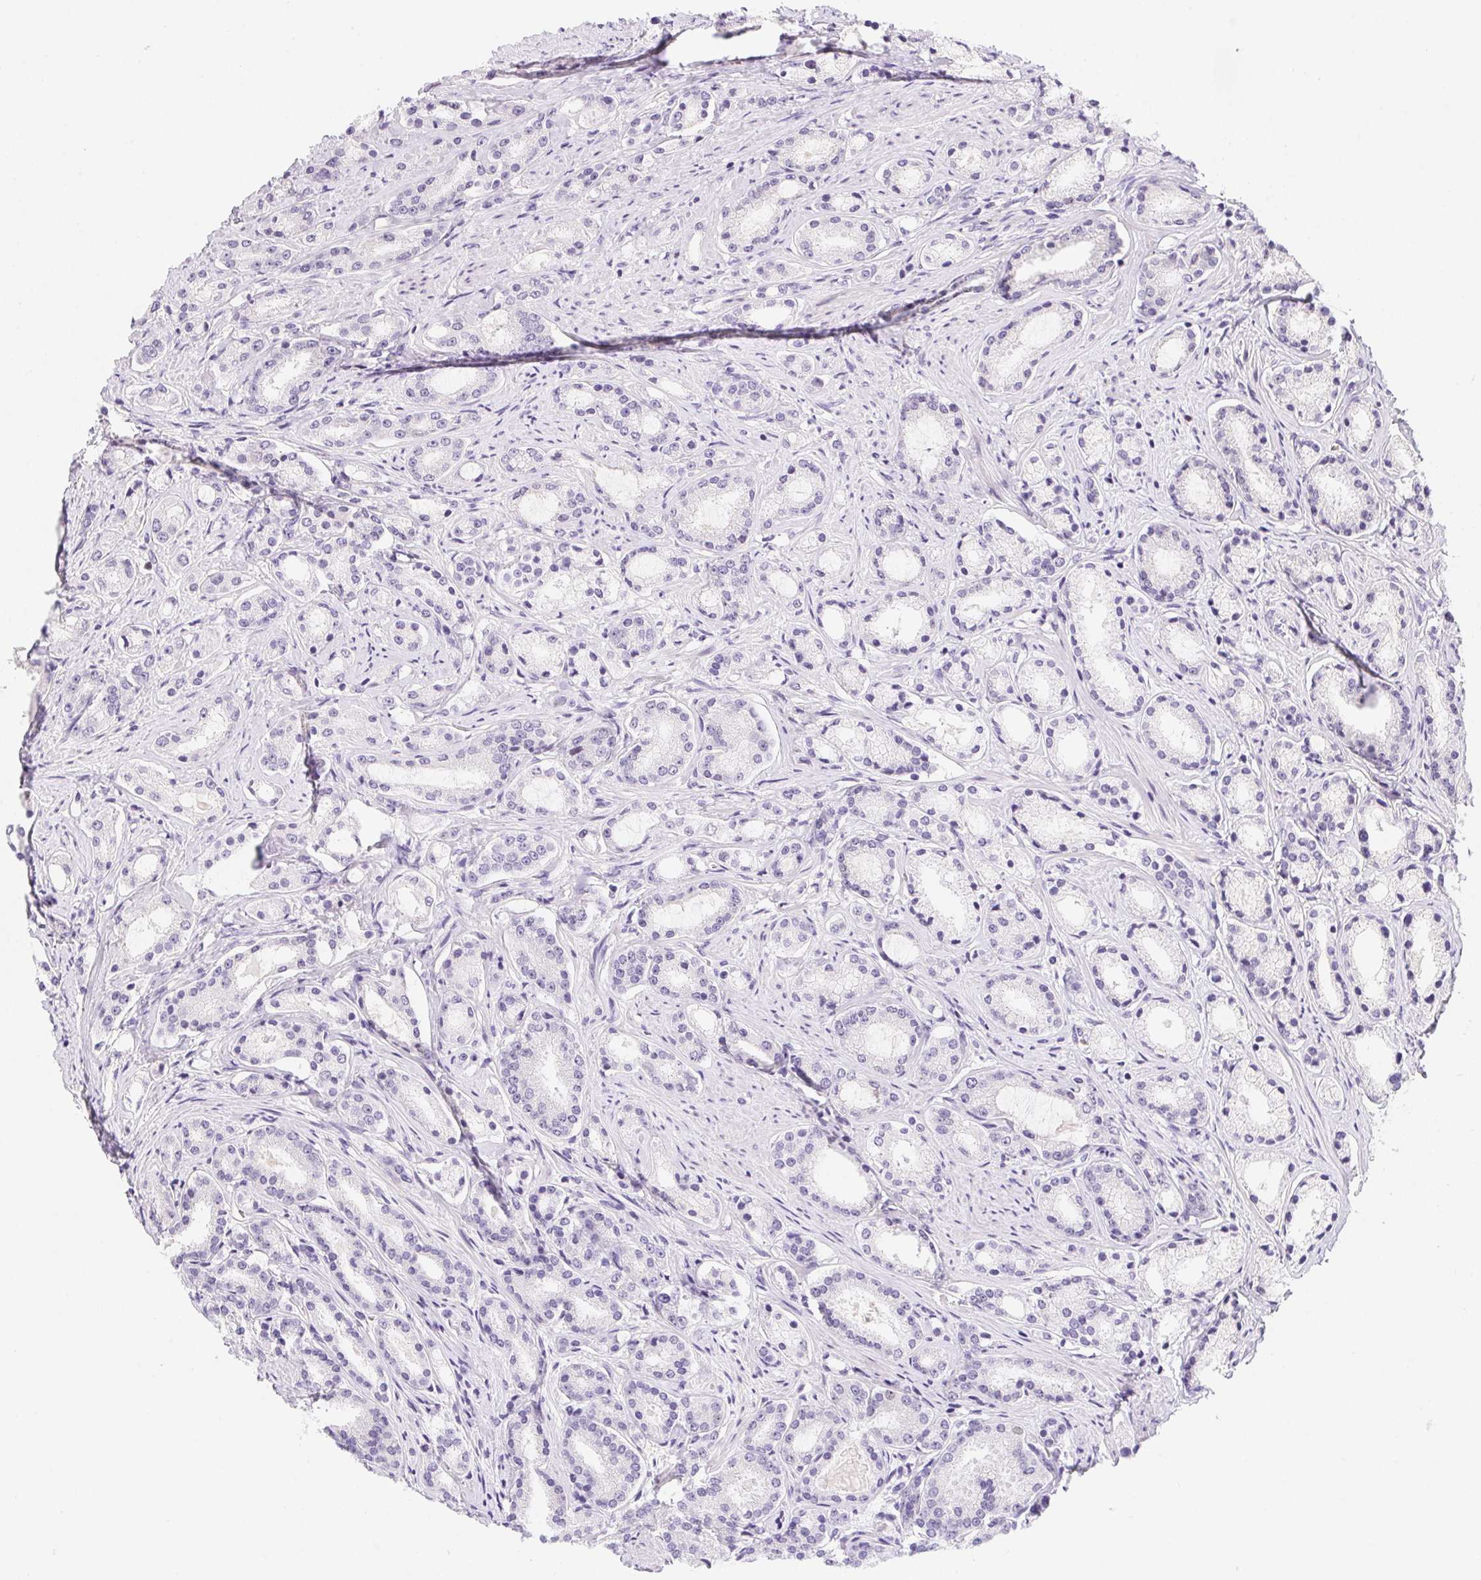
{"staining": {"intensity": "negative", "quantity": "none", "location": "none"}, "tissue": "prostate cancer", "cell_type": "Tumor cells", "image_type": "cancer", "snomed": [{"axis": "morphology", "description": "Adenocarcinoma, High grade"}, {"axis": "topography", "description": "Prostate"}], "caption": "Immunohistochemistry image of neoplastic tissue: prostate cancer (high-grade adenocarcinoma) stained with DAB (3,3'-diaminobenzidine) displays no significant protein staining in tumor cells.", "gene": "HELLS", "patient": {"sex": "male", "age": 63}}